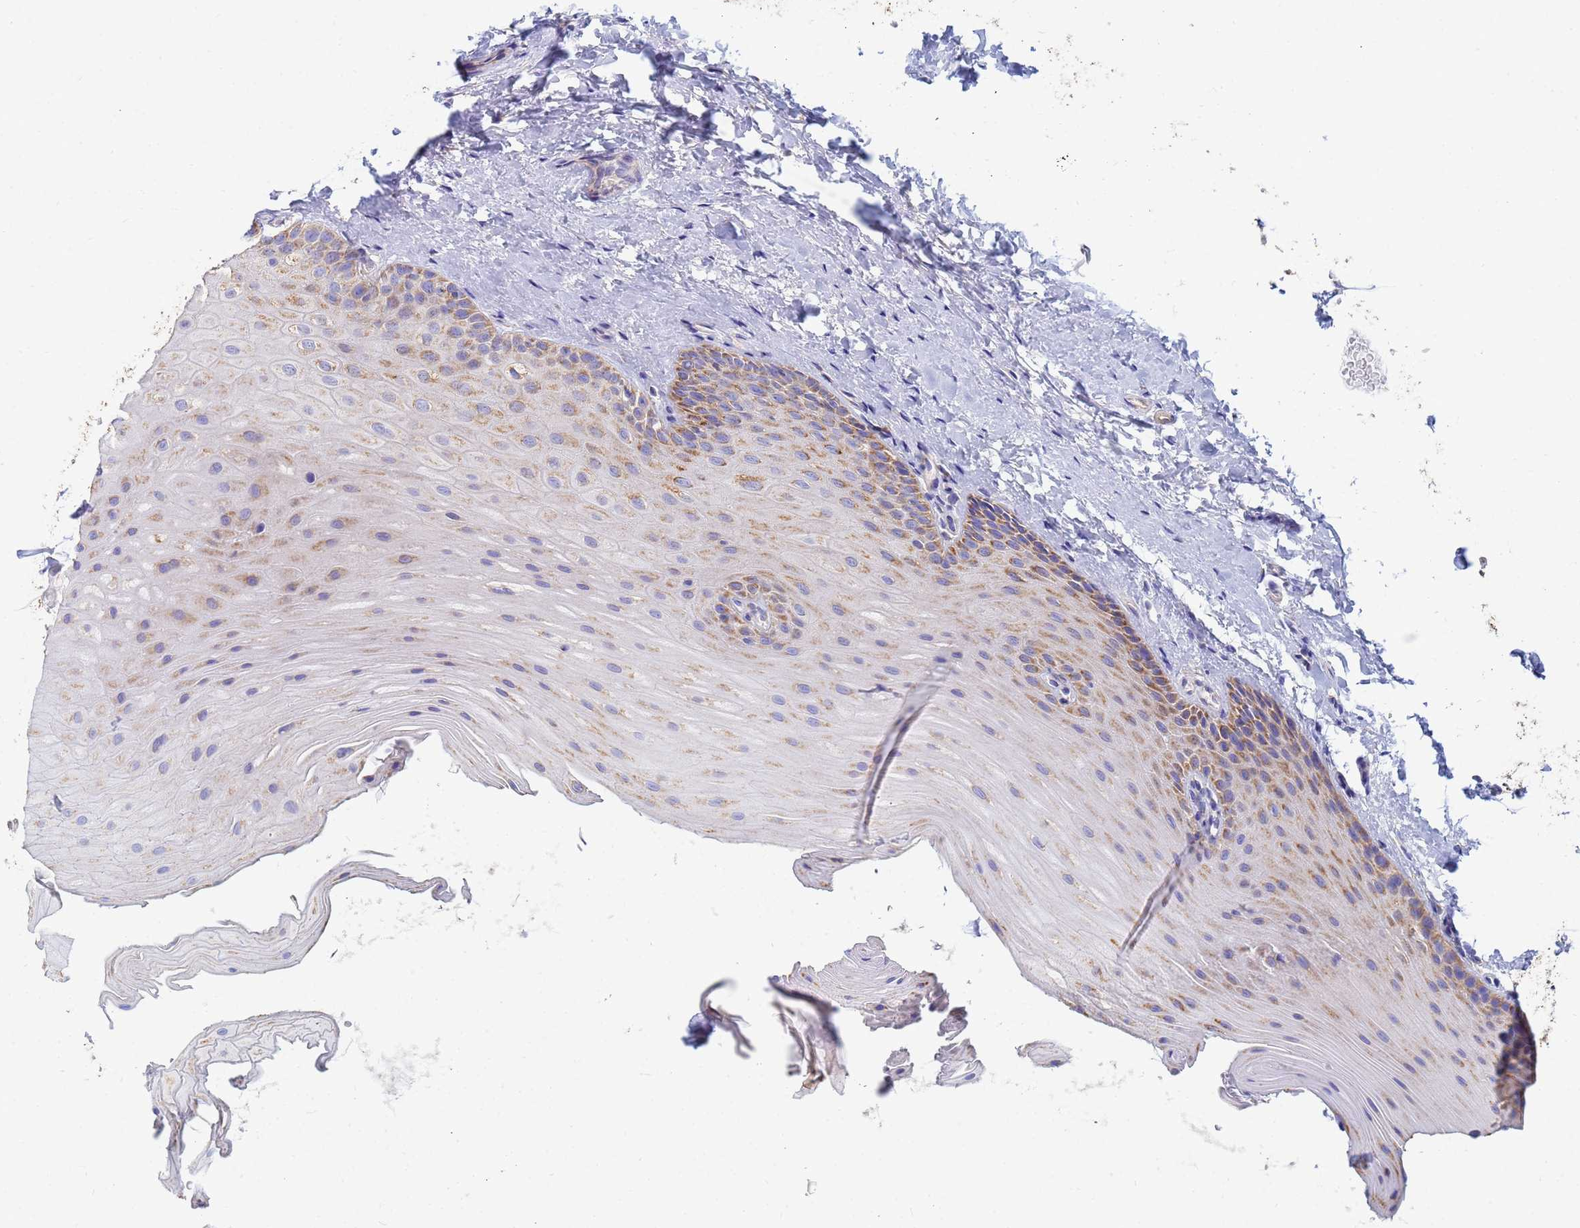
{"staining": {"intensity": "moderate", "quantity": "25%-75%", "location": "cytoplasmic/membranous"}, "tissue": "oral mucosa", "cell_type": "Squamous epithelial cells", "image_type": "normal", "snomed": [{"axis": "morphology", "description": "Normal tissue, NOS"}, {"axis": "topography", "description": "Oral tissue"}], "caption": "IHC (DAB) staining of unremarkable oral mucosa exhibits moderate cytoplasmic/membranous protein expression in about 25%-75% of squamous epithelial cells. (brown staining indicates protein expression, while blue staining denotes nuclei).", "gene": "UQCRHL", "patient": {"sex": "female", "age": 67}}